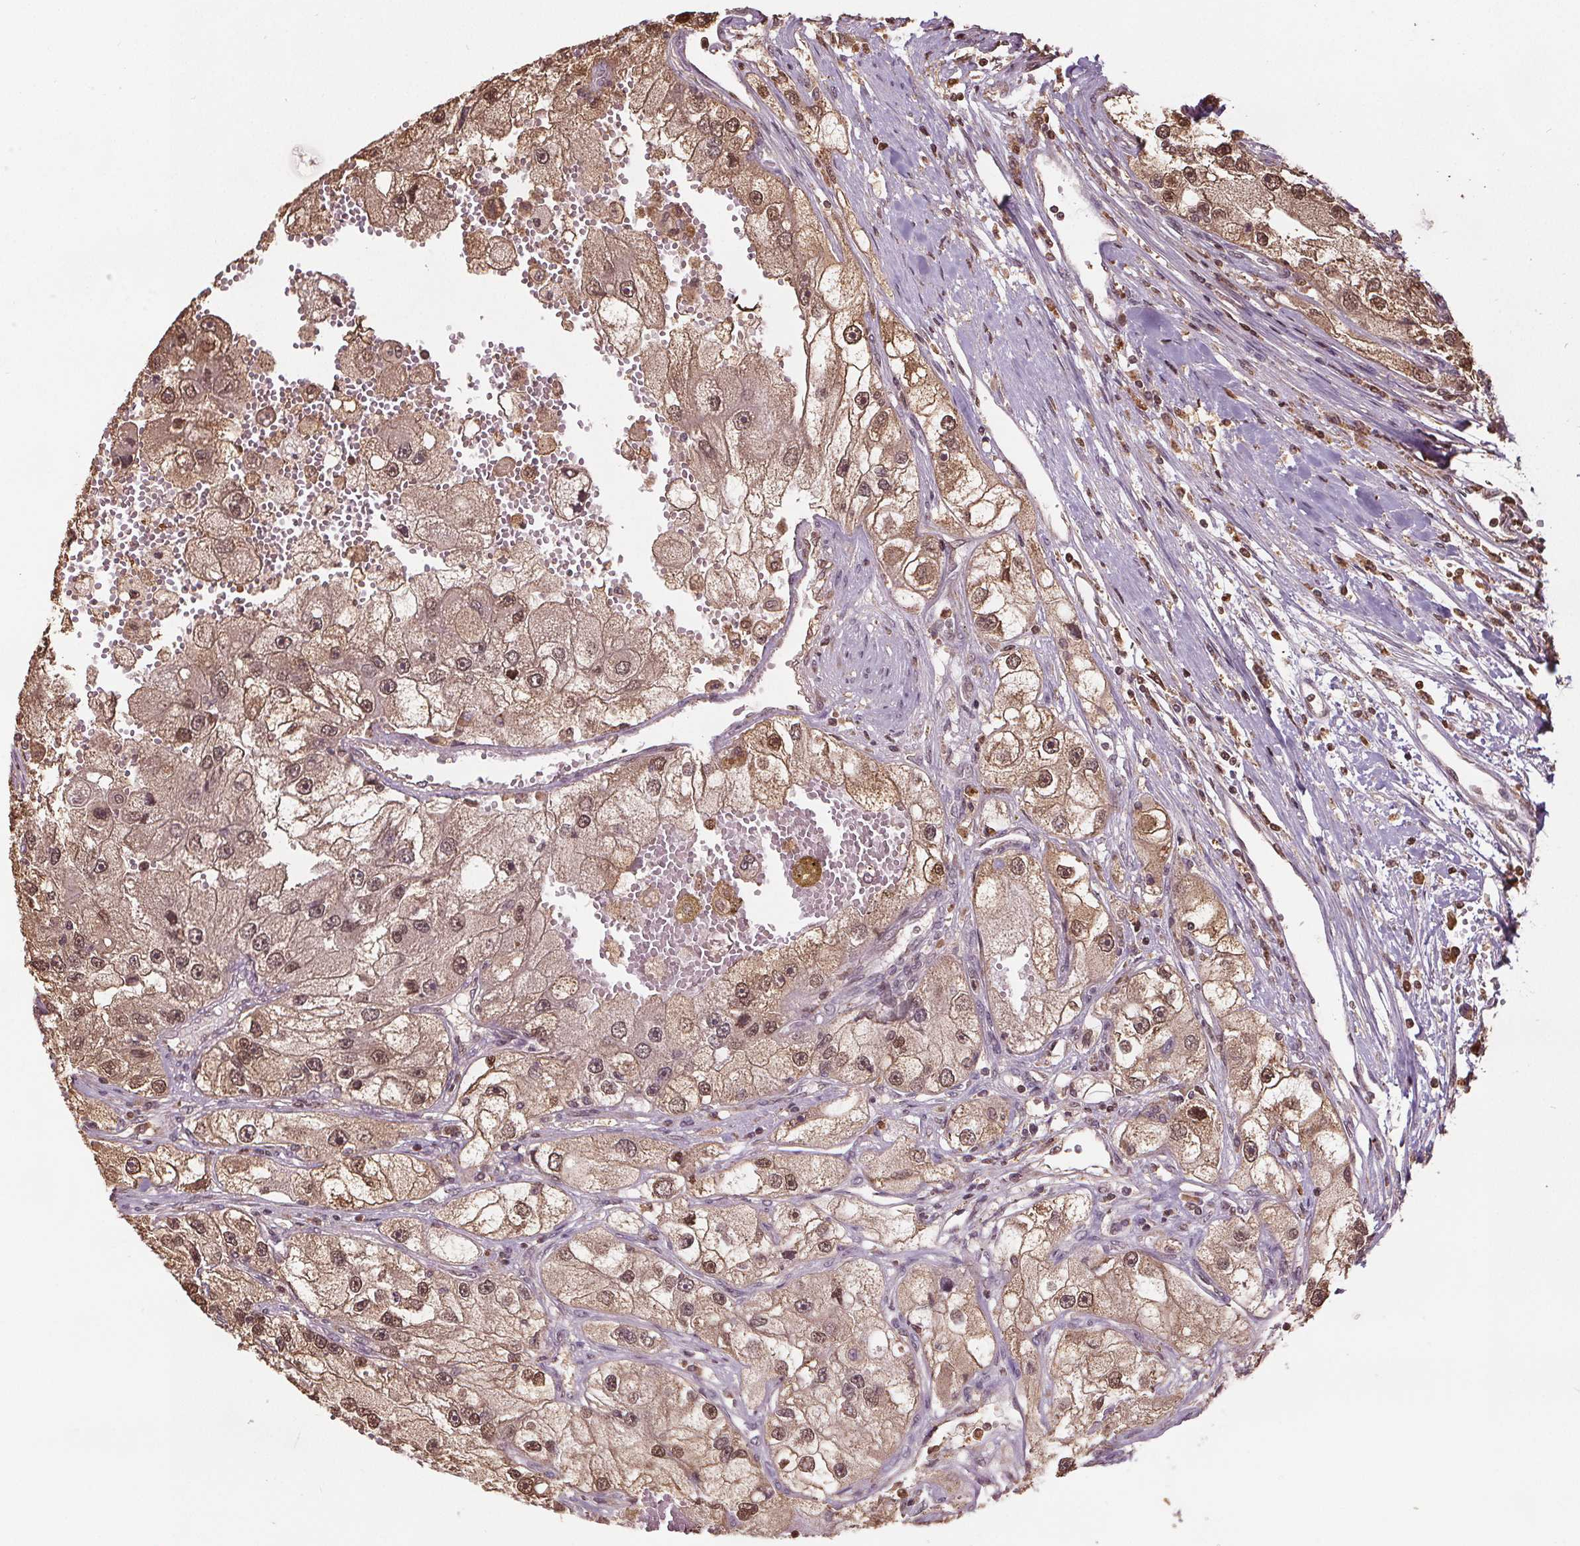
{"staining": {"intensity": "moderate", "quantity": ">75%", "location": "cytoplasmic/membranous,nuclear"}, "tissue": "renal cancer", "cell_type": "Tumor cells", "image_type": "cancer", "snomed": [{"axis": "morphology", "description": "Adenocarcinoma, NOS"}, {"axis": "topography", "description": "Kidney"}], "caption": "A histopathology image of human adenocarcinoma (renal) stained for a protein shows moderate cytoplasmic/membranous and nuclear brown staining in tumor cells.", "gene": "ENO1", "patient": {"sex": "male", "age": 63}}